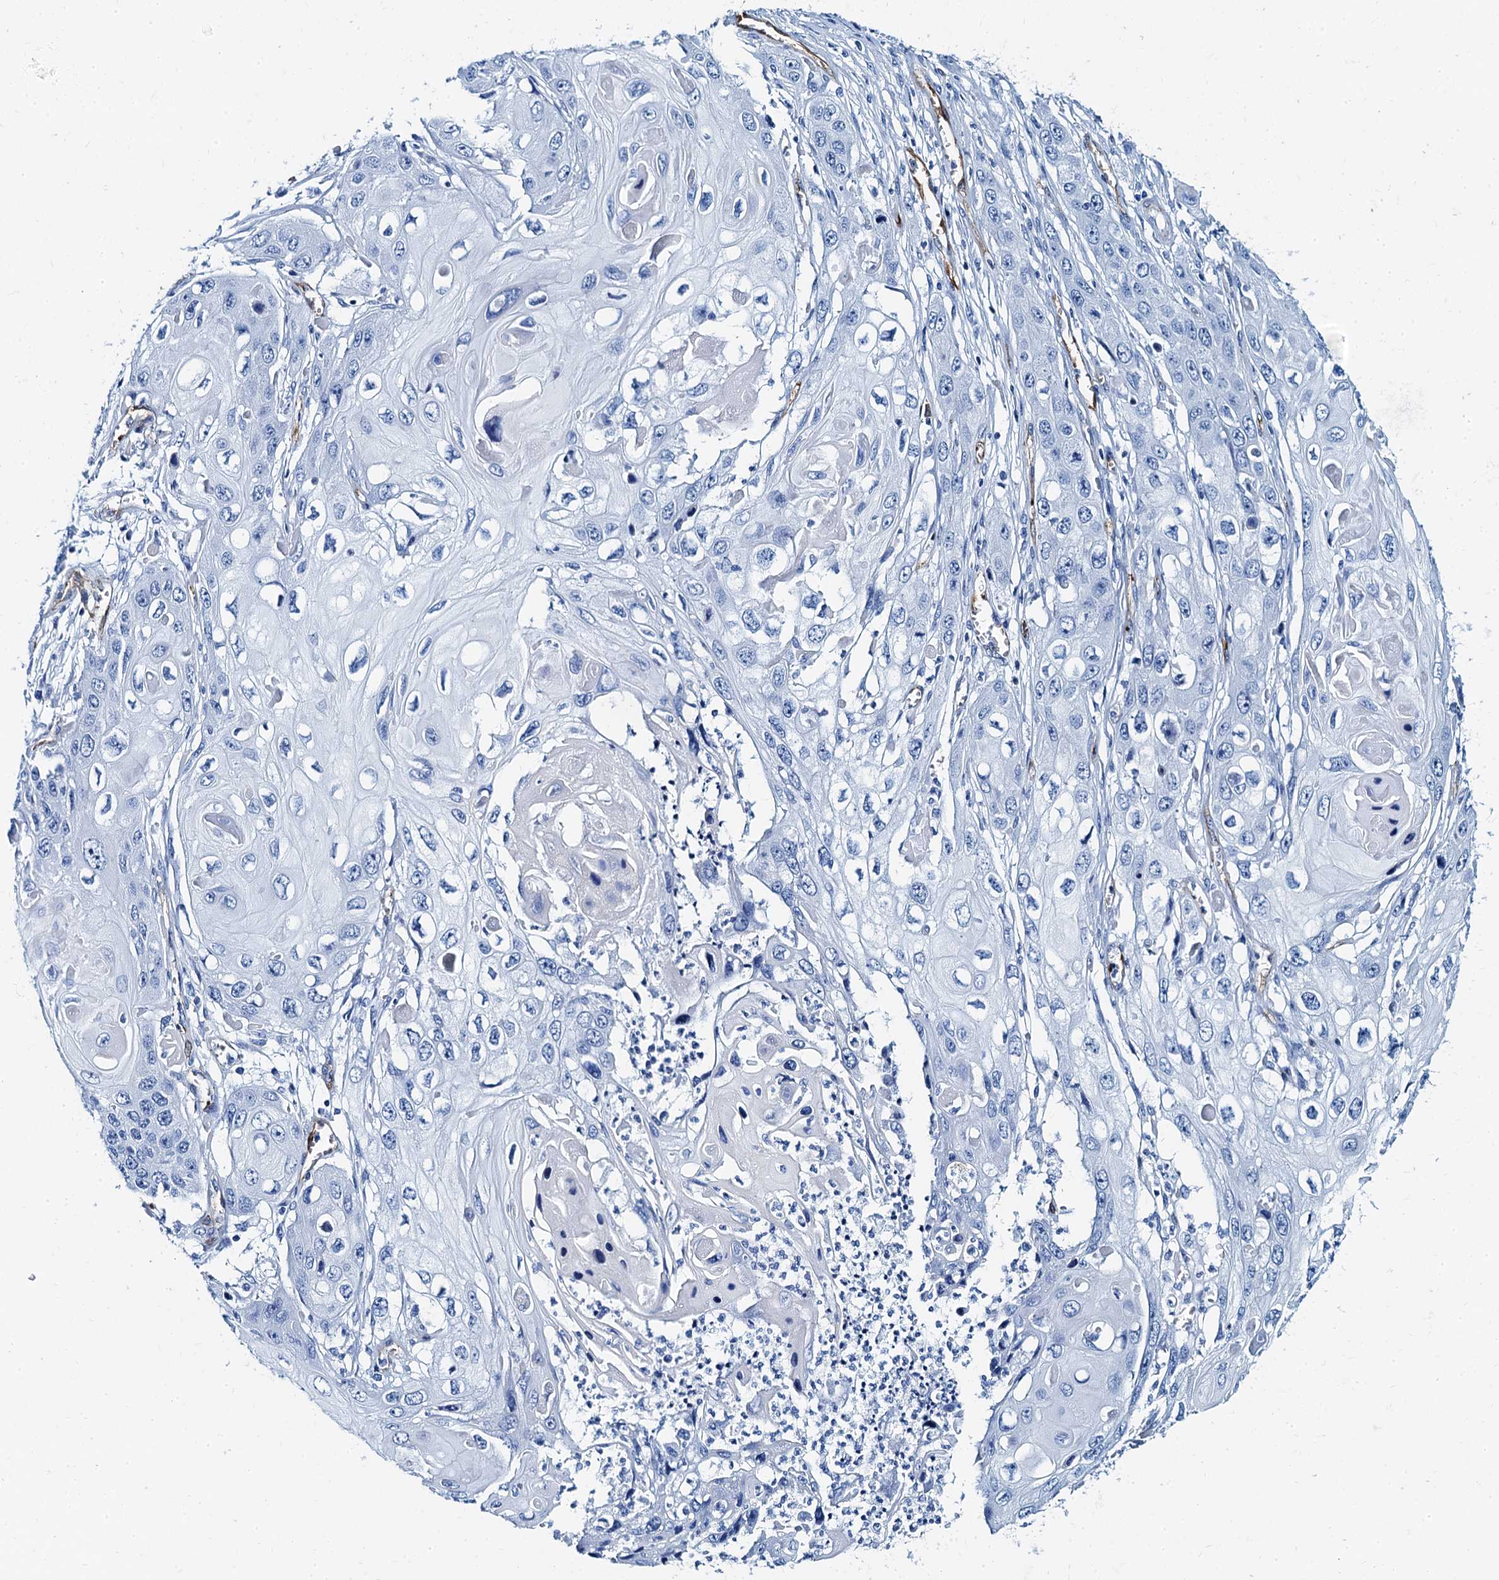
{"staining": {"intensity": "negative", "quantity": "none", "location": "none"}, "tissue": "skin cancer", "cell_type": "Tumor cells", "image_type": "cancer", "snomed": [{"axis": "morphology", "description": "Squamous cell carcinoma, NOS"}, {"axis": "topography", "description": "Skin"}], "caption": "Skin cancer (squamous cell carcinoma) was stained to show a protein in brown. There is no significant positivity in tumor cells. (Stains: DAB IHC with hematoxylin counter stain, Microscopy: brightfield microscopy at high magnification).", "gene": "CAVIN2", "patient": {"sex": "male", "age": 55}}